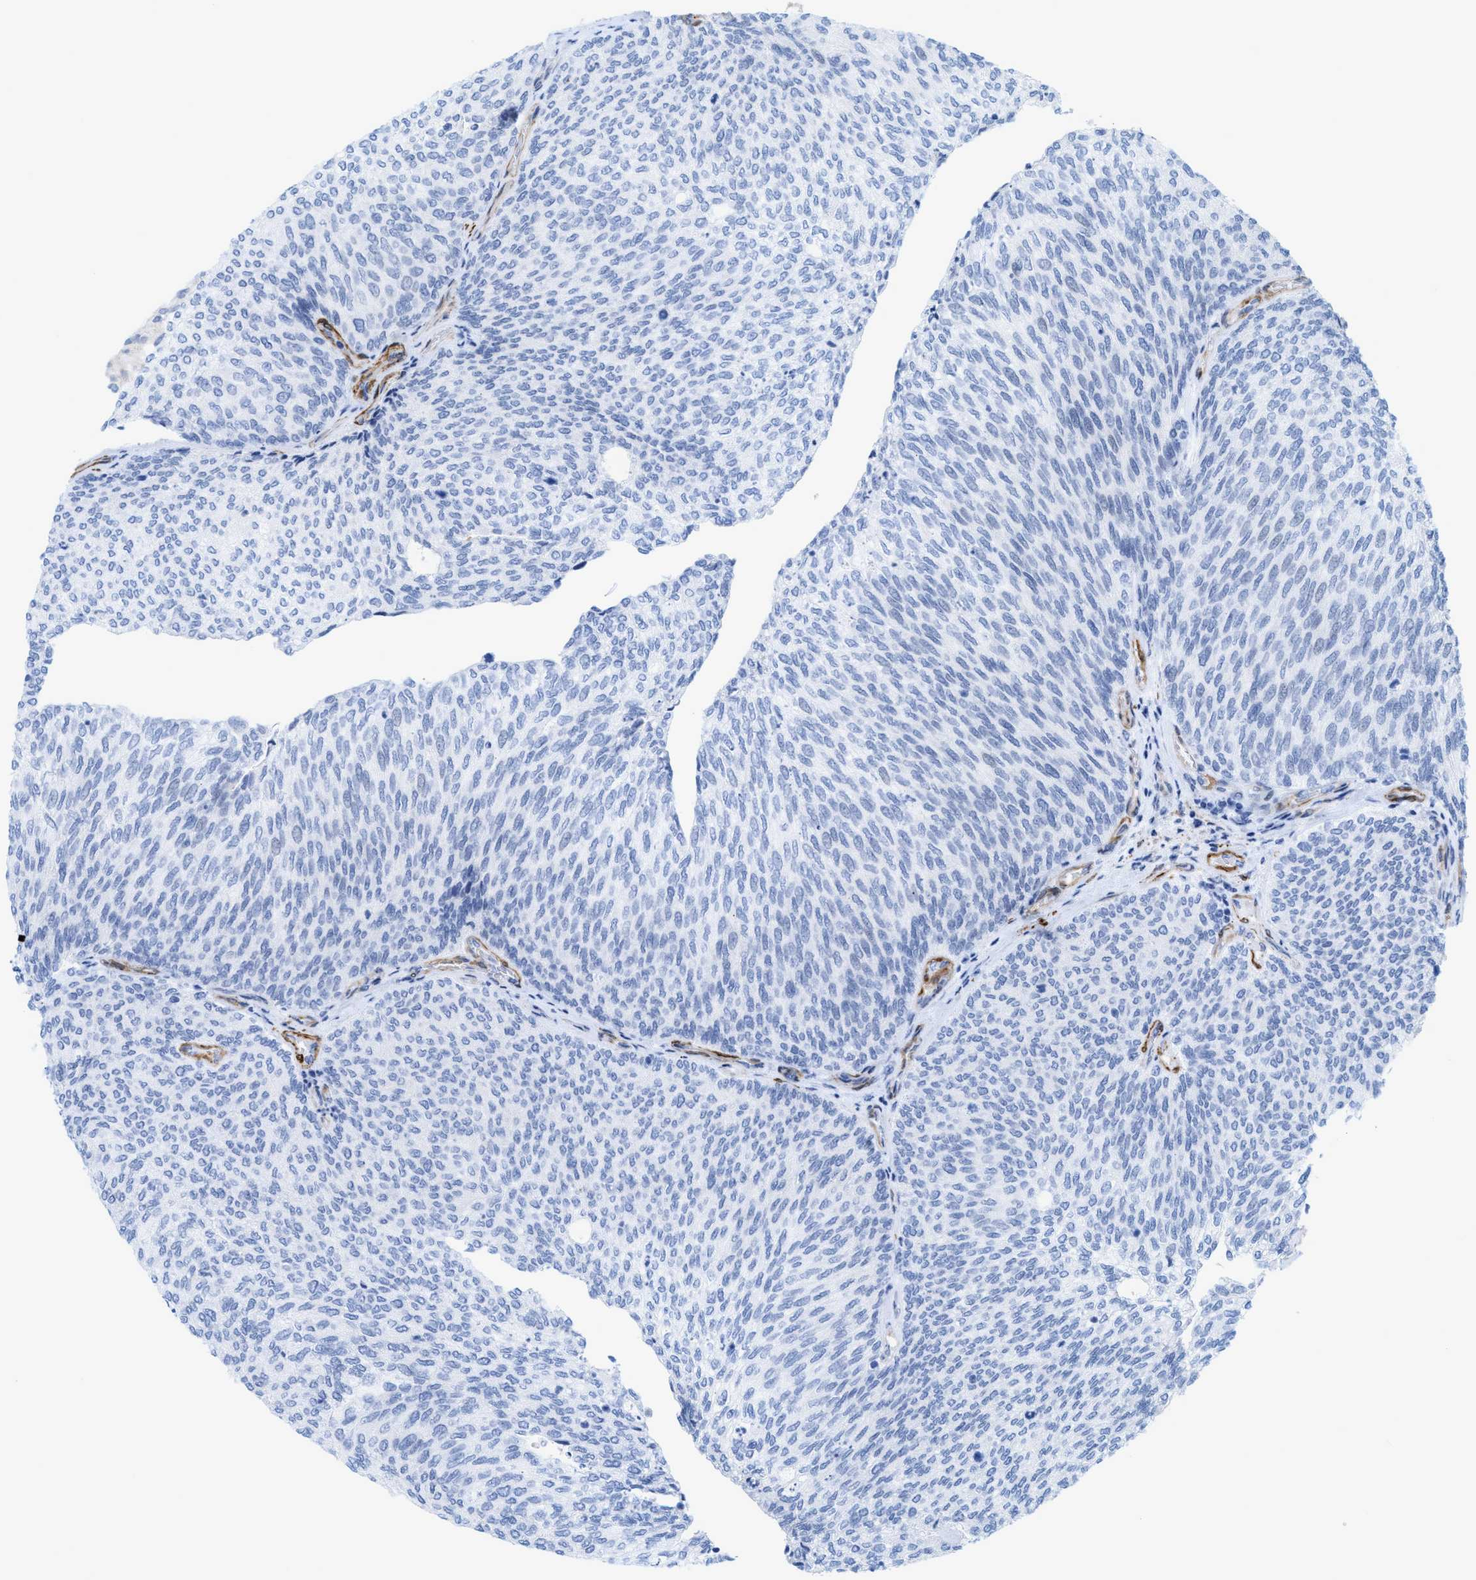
{"staining": {"intensity": "negative", "quantity": "none", "location": "none"}, "tissue": "urothelial cancer", "cell_type": "Tumor cells", "image_type": "cancer", "snomed": [{"axis": "morphology", "description": "Urothelial carcinoma, Low grade"}, {"axis": "topography", "description": "Urinary bladder"}], "caption": "DAB immunohistochemical staining of urothelial cancer demonstrates no significant expression in tumor cells. (Brightfield microscopy of DAB IHC at high magnification).", "gene": "TAGLN", "patient": {"sex": "female", "age": 79}}